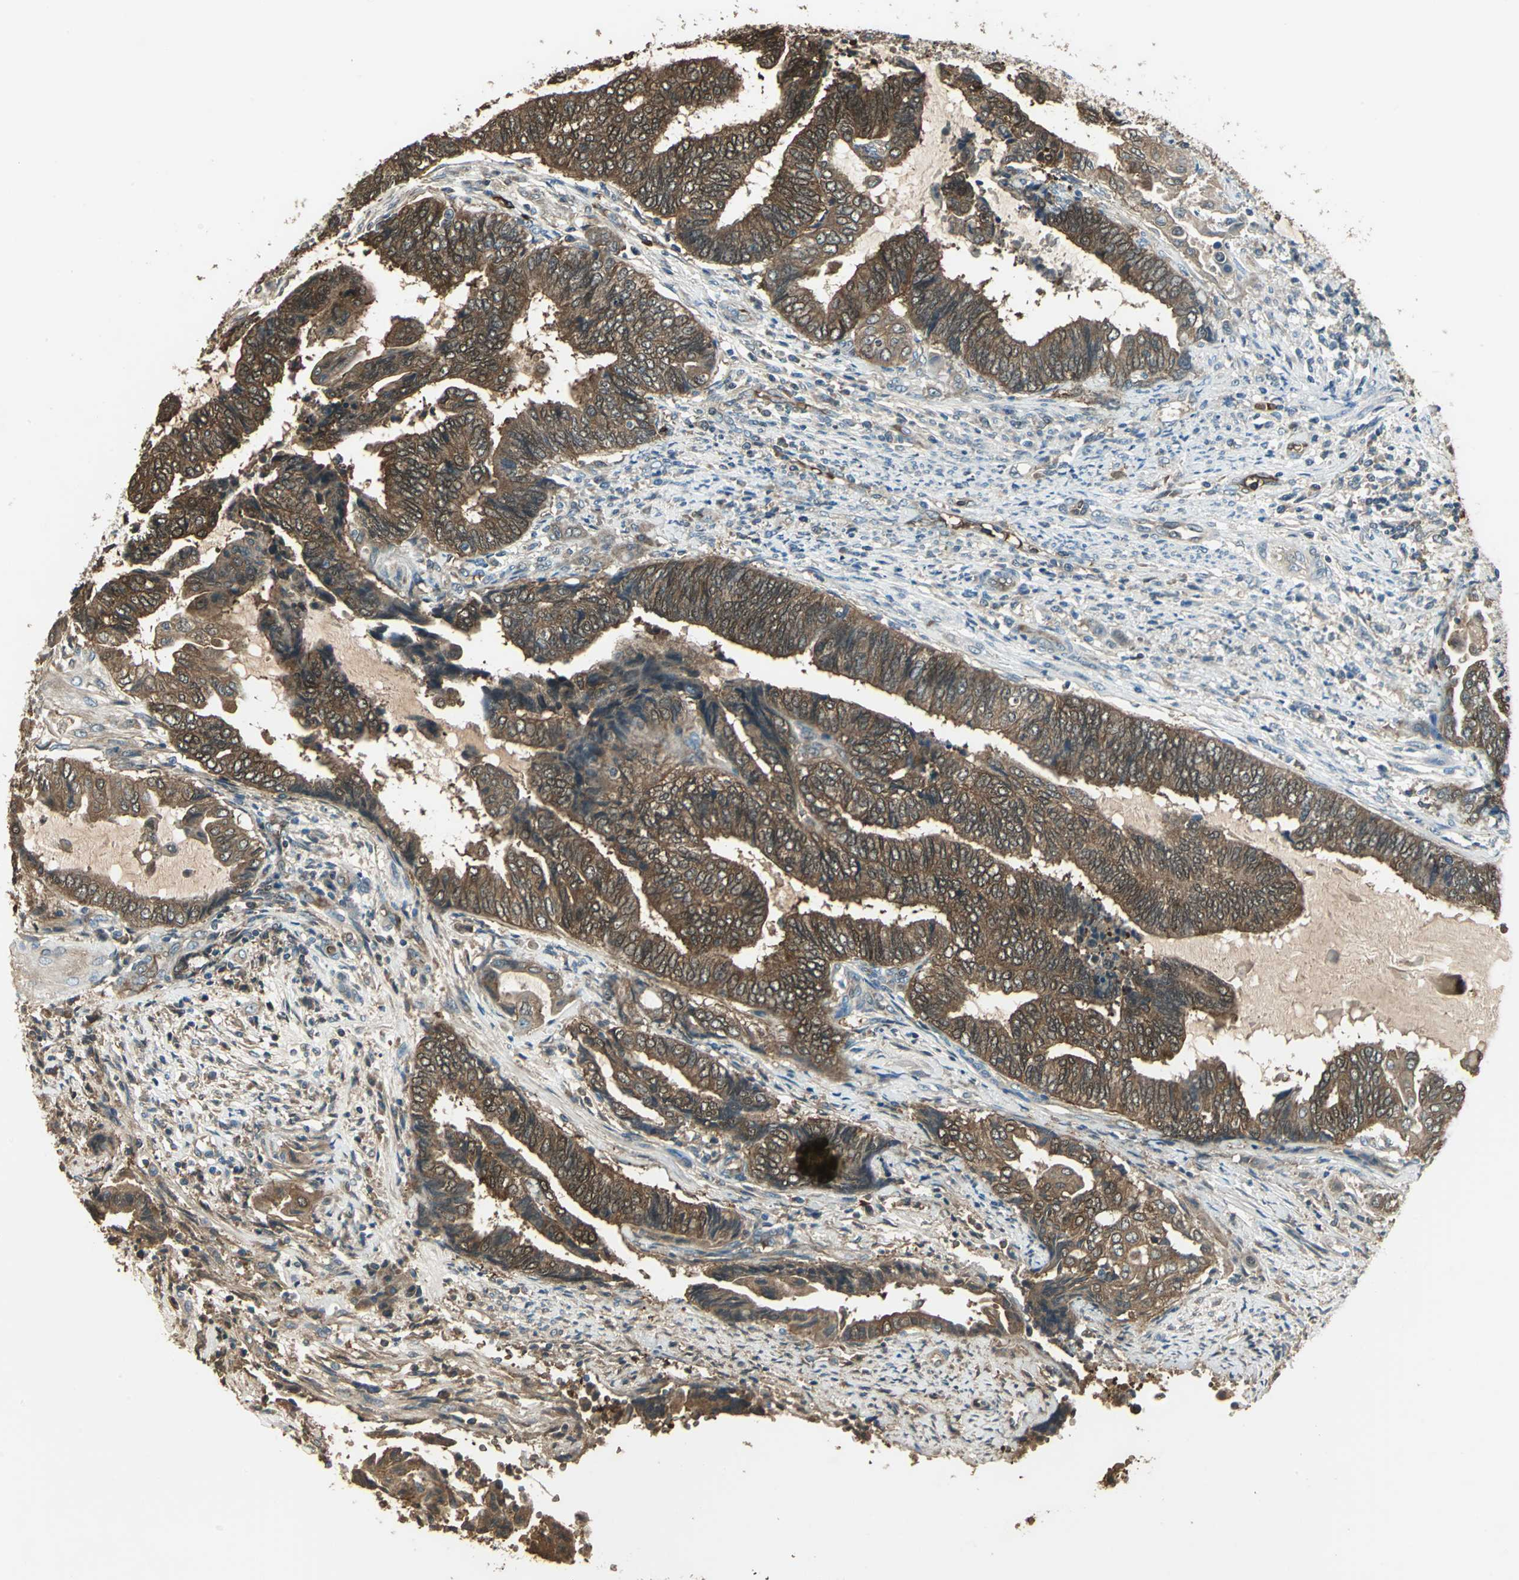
{"staining": {"intensity": "strong", "quantity": ">75%", "location": "cytoplasmic/membranous,nuclear"}, "tissue": "endometrial cancer", "cell_type": "Tumor cells", "image_type": "cancer", "snomed": [{"axis": "morphology", "description": "Adenocarcinoma, NOS"}, {"axis": "topography", "description": "Uterus"}, {"axis": "topography", "description": "Endometrium"}], "caption": "Endometrial cancer stained with immunohistochemistry (IHC) reveals strong cytoplasmic/membranous and nuclear staining in approximately >75% of tumor cells.", "gene": "DDAH1", "patient": {"sex": "female", "age": 70}}